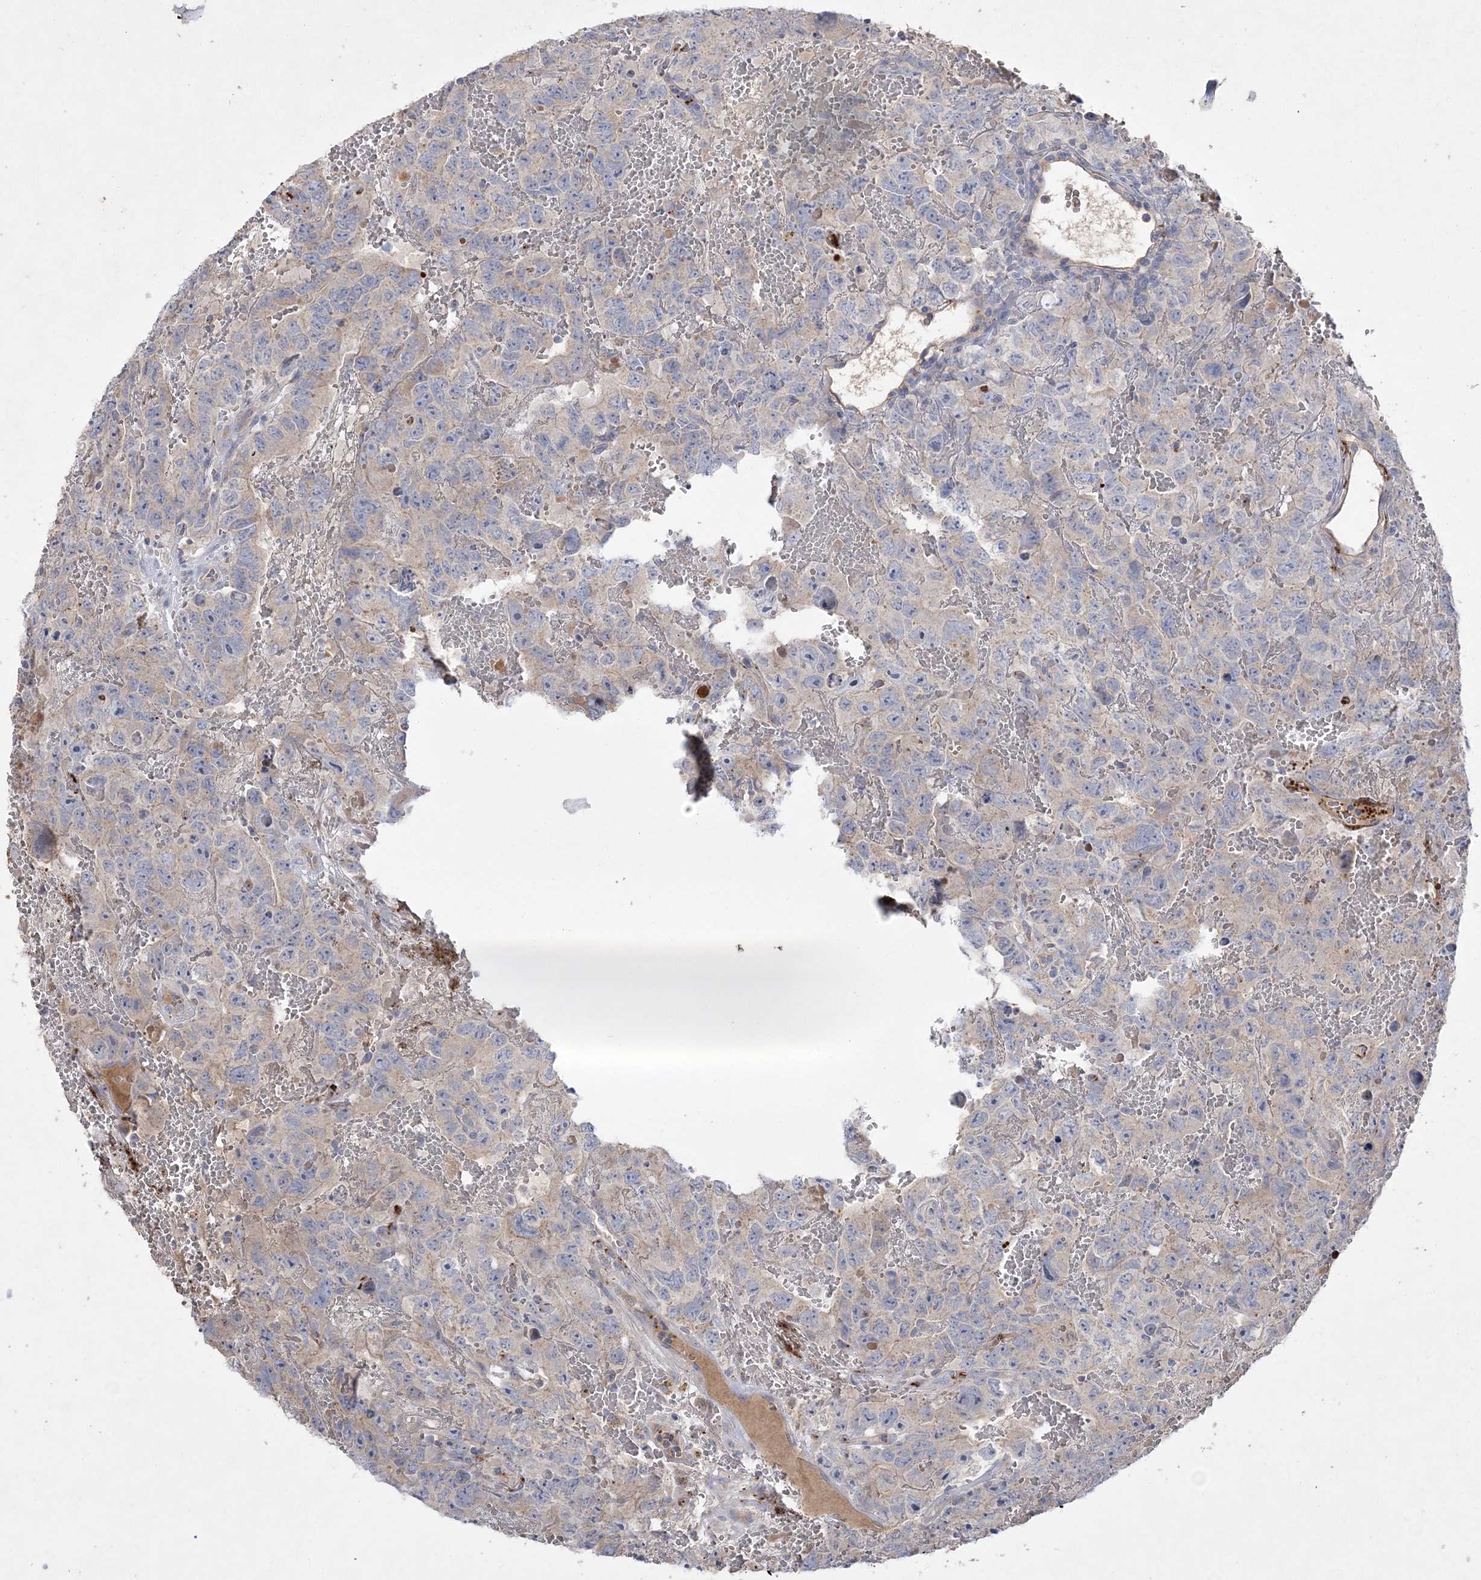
{"staining": {"intensity": "negative", "quantity": "none", "location": "none"}, "tissue": "testis cancer", "cell_type": "Tumor cells", "image_type": "cancer", "snomed": [{"axis": "morphology", "description": "Carcinoma, Embryonal, NOS"}, {"axis": "topography", "description": "Testis"}], "caption": "High power microscopy micrograph of an immunohistochemistry micrograph of embryonal carcinoma (testis), revealing no significant expression in tumor cells.", "gene": "ADCK2", "patient": {"sex": "male", "age": 45}}